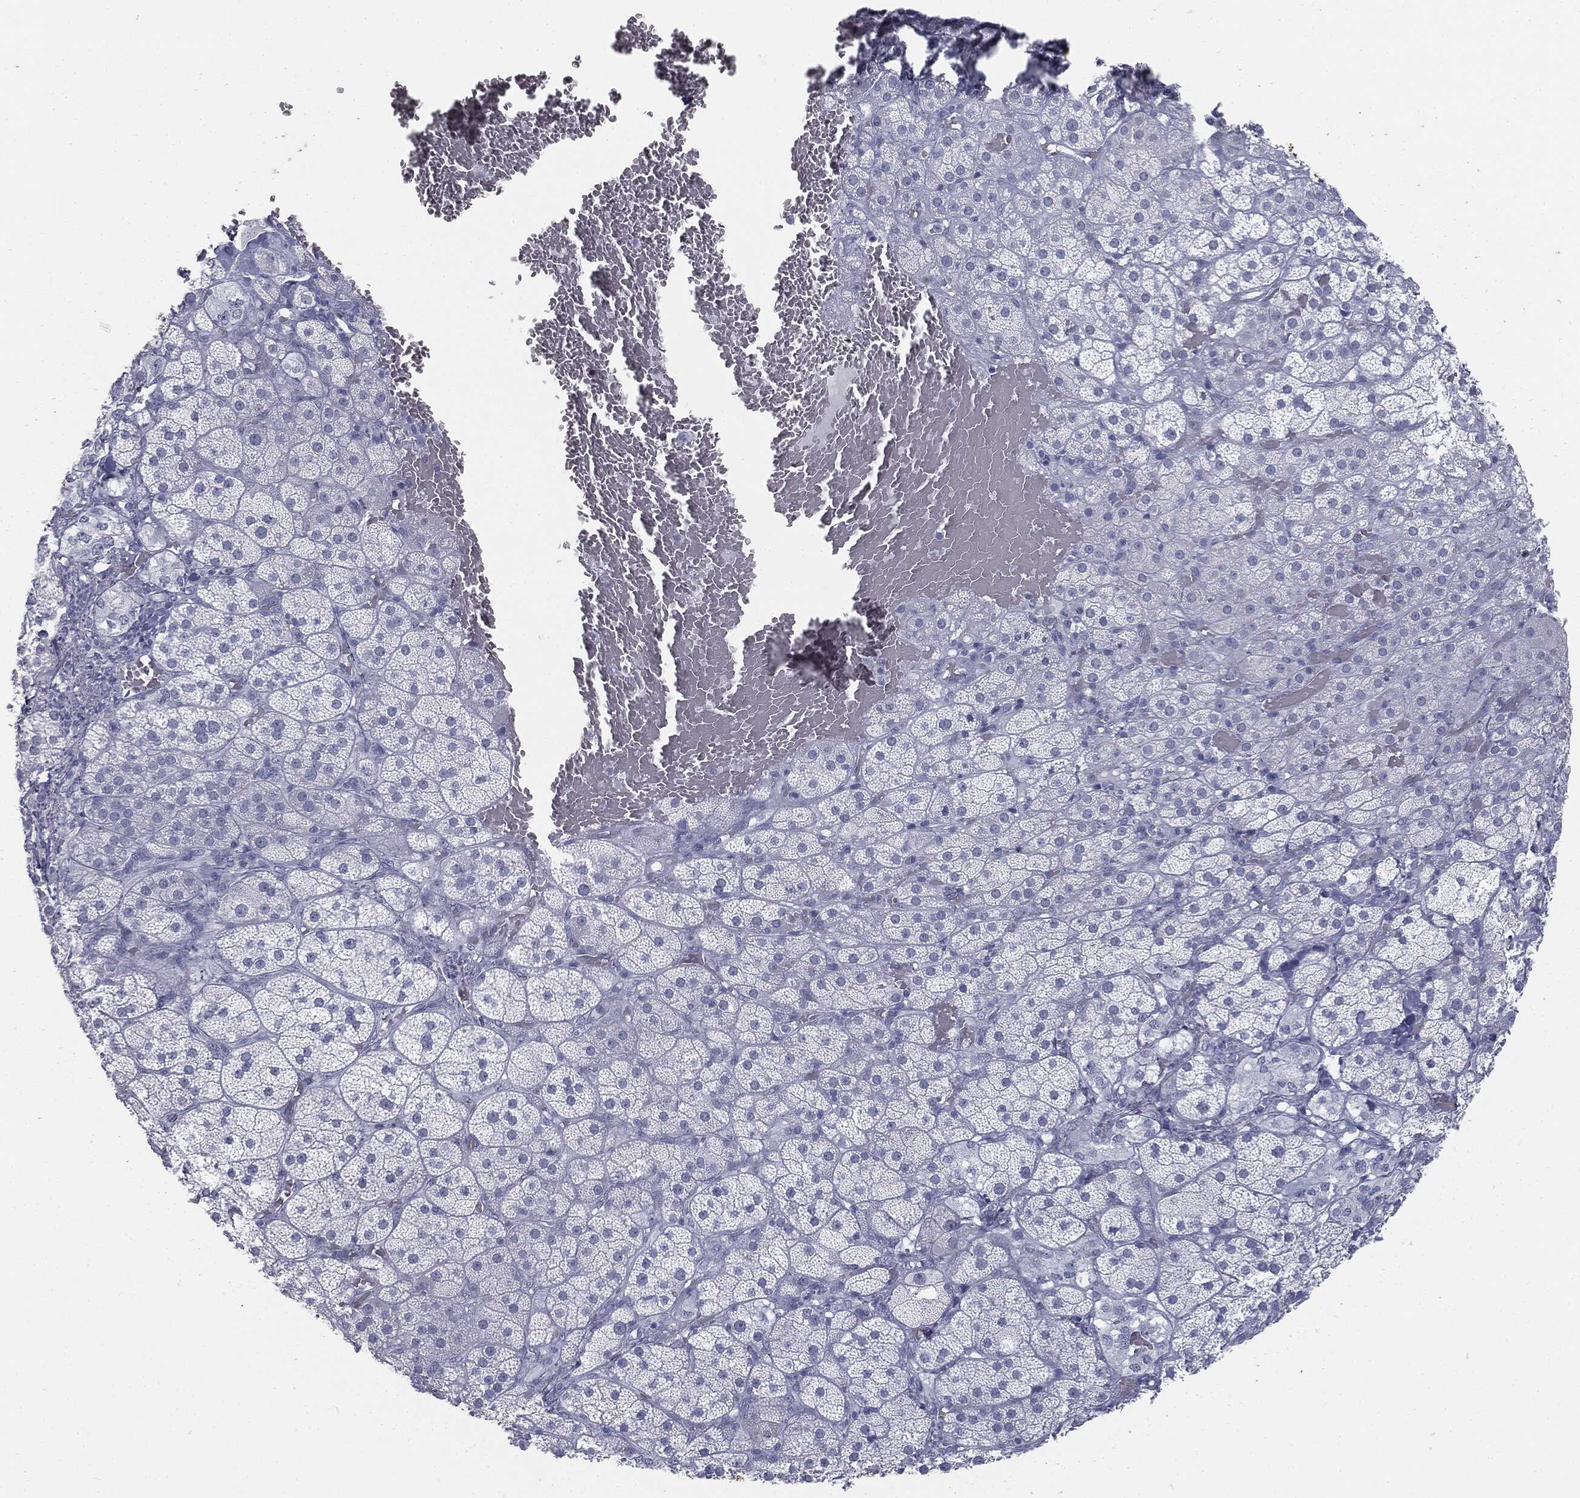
{"staining": {"intensity": "negative", "quantity": "none", "location": "none"}, "tissue": "adrenal gland", "cell_type": "Glandular cells", "image_type": "normal", "snomed": [{"axis": "morphology", "description": "Normal tissue, NOS"}, {"axis": "topography", "description": "Adrenal gland"}], "caption": "This micrograph is of unremarkable adrenal gland stained with immunohistochemistry (IHC) to label a protein in brown with the nuclei are counter-stained blue. There is no positivity in glandular cells. (DAB IHC with hematoxylin counter stain).", "gene": "TPO", "patient": {"sex": "male", "age": 57}}